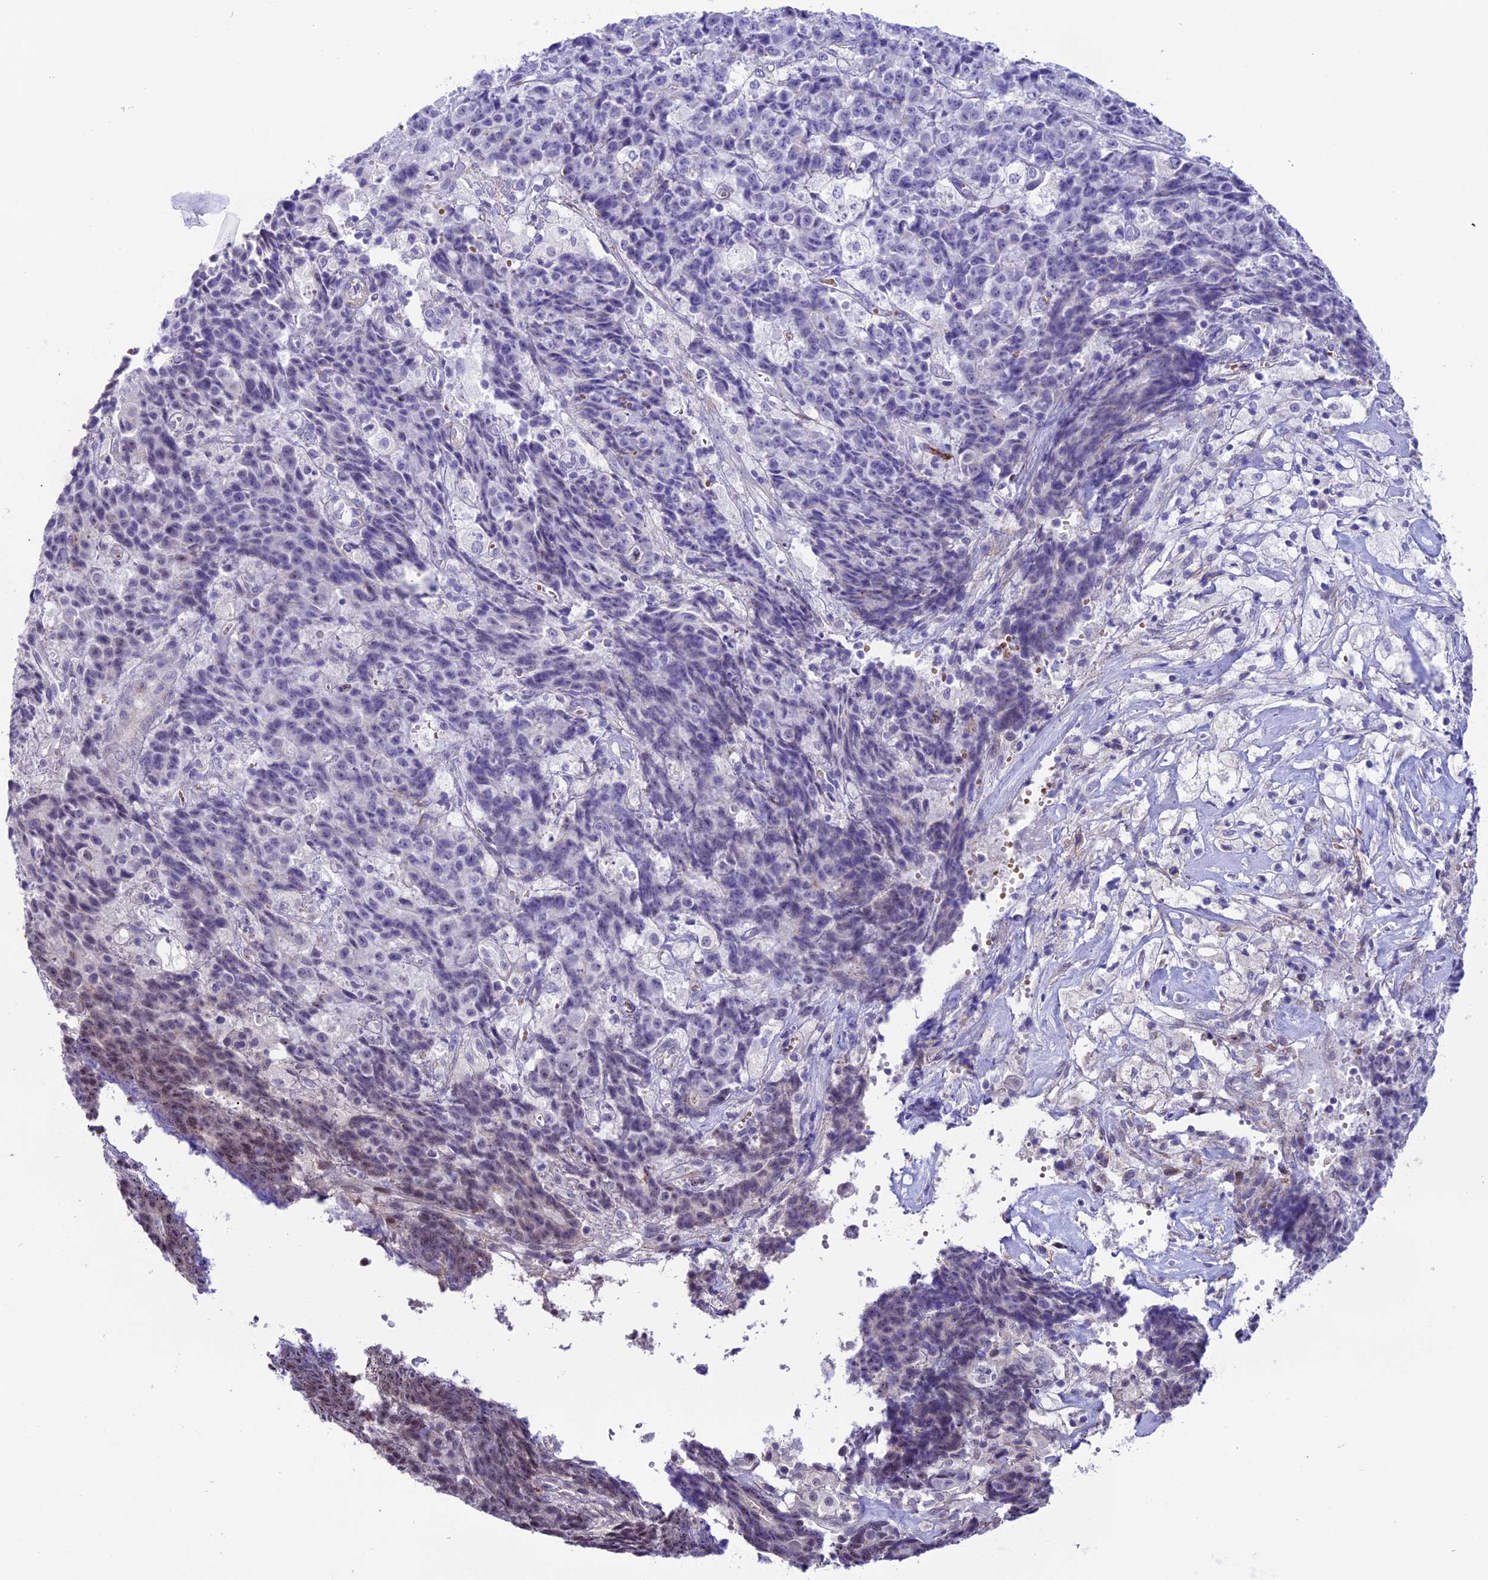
{"staining": {"intensity": "negative", "quantity": "none", "location": "none"}, "tissue": "ovarian cancer", "cell_type": "Tumor cells", "image_type": "cancer", "snomed": [{"axis": "morphology", "description": "Carcinoma, endometroid"}, {"axis": "topography", "description": "Ovary"}], "caption": "IHC micrograph of neoplastic tissue: human ovarian endometroid carcinoma stained with DAB (3,3'-diaminobenzidine) shows no significant protein staining in tumor cells.", "gene": "COL6A6", "patient": {"sex": "female", "age": 42}}